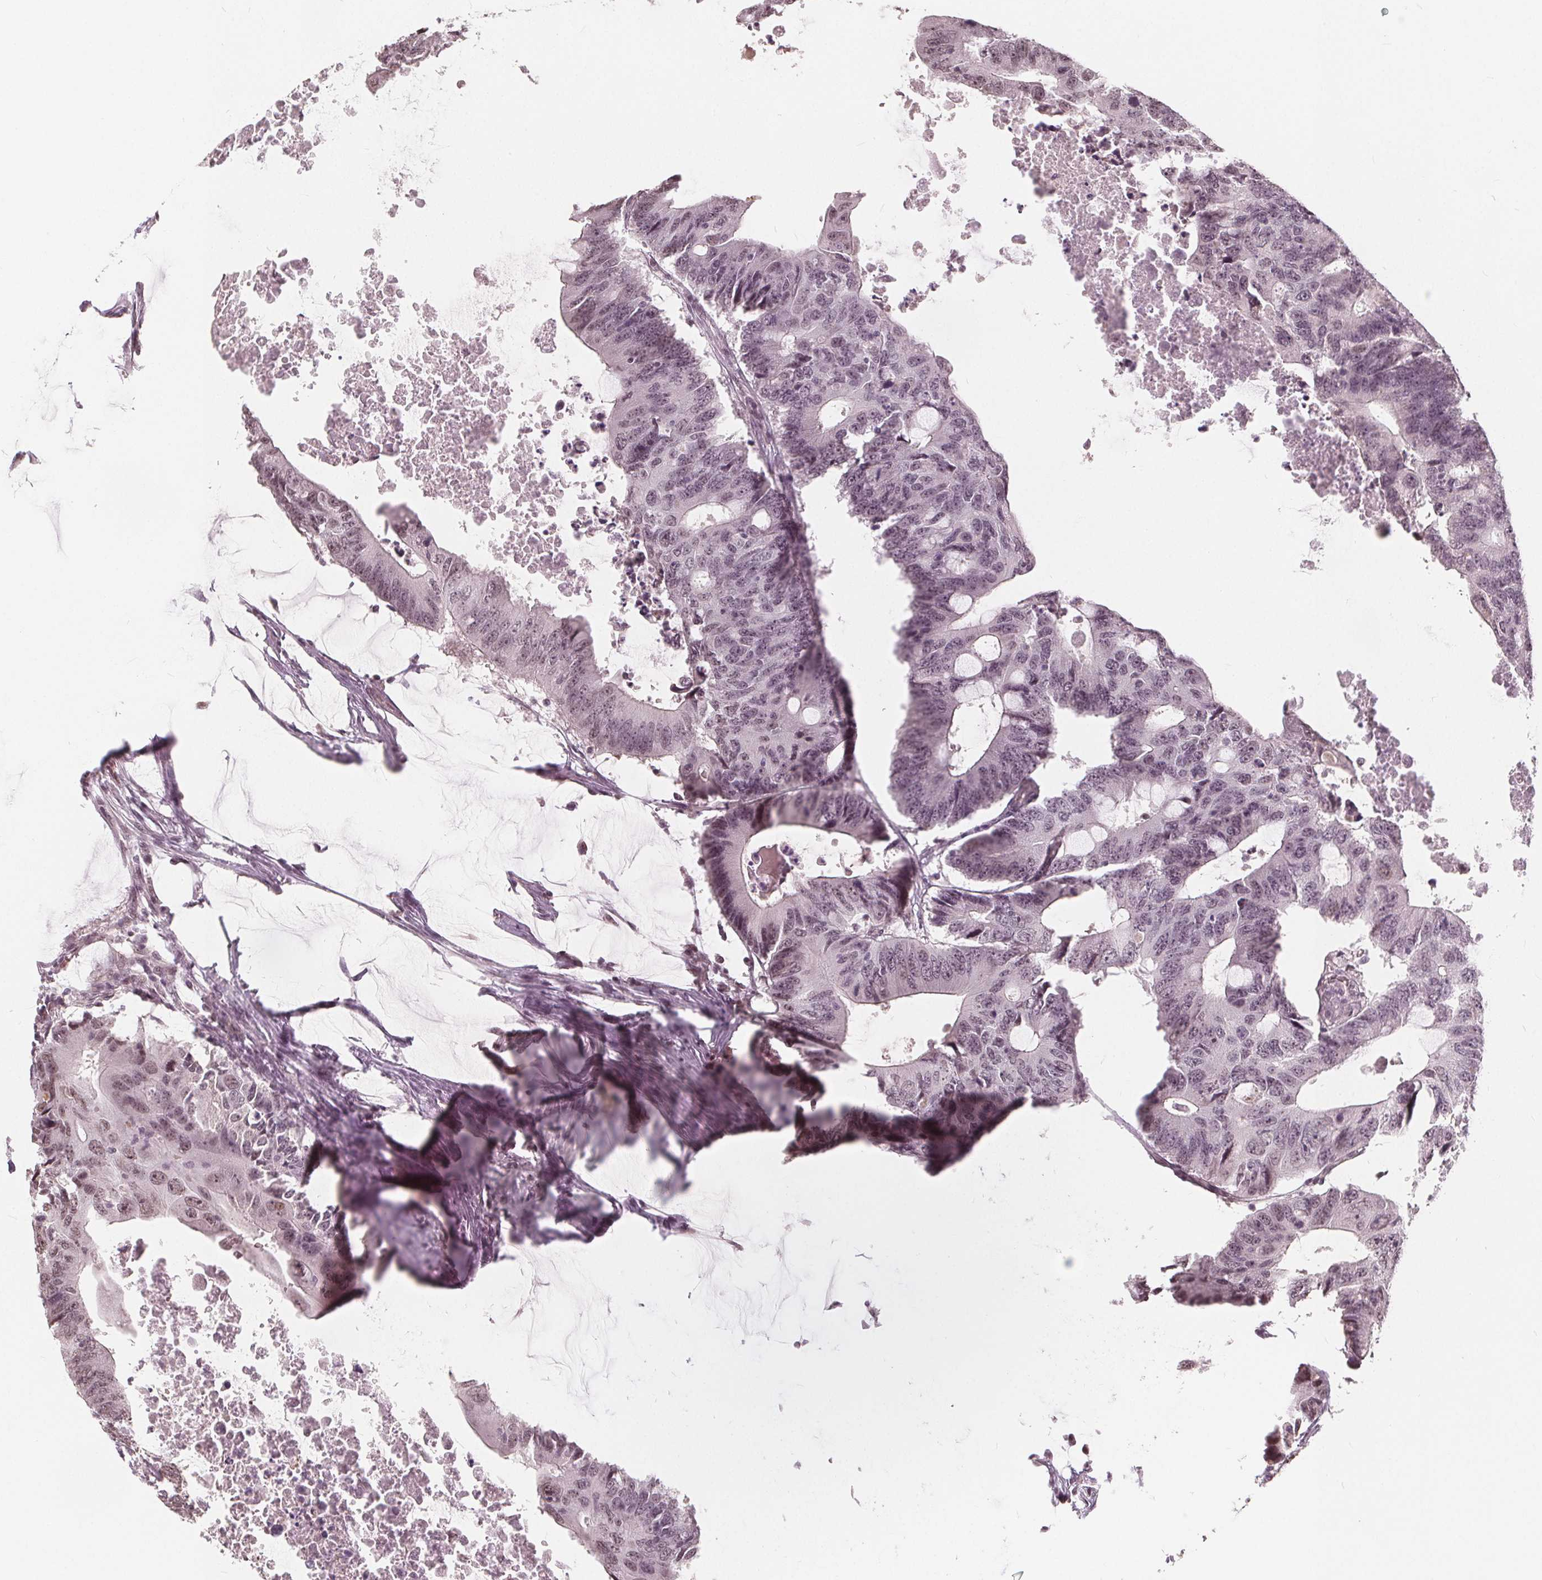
{"staining": {"intensity": "weak", "quantity": "<25%", "location": "nuclear"}, "tissue": "colorectal cancer", "cell_type": "Tumor cells", "image_type": "cancer", "snomed": [{"axis": "morphology", "description": "Adenocarcinoma, NOS"}, {"axis": "topography", "description": "Colon"}], "caption": "This is a histopathology image of immunohistochemistry (IHC) staining of colorectal adenocarcinoma, which shows no staining in tumor cells.", "gene": "NUP210L", "patient": {"sex": "male", "age": 71}}